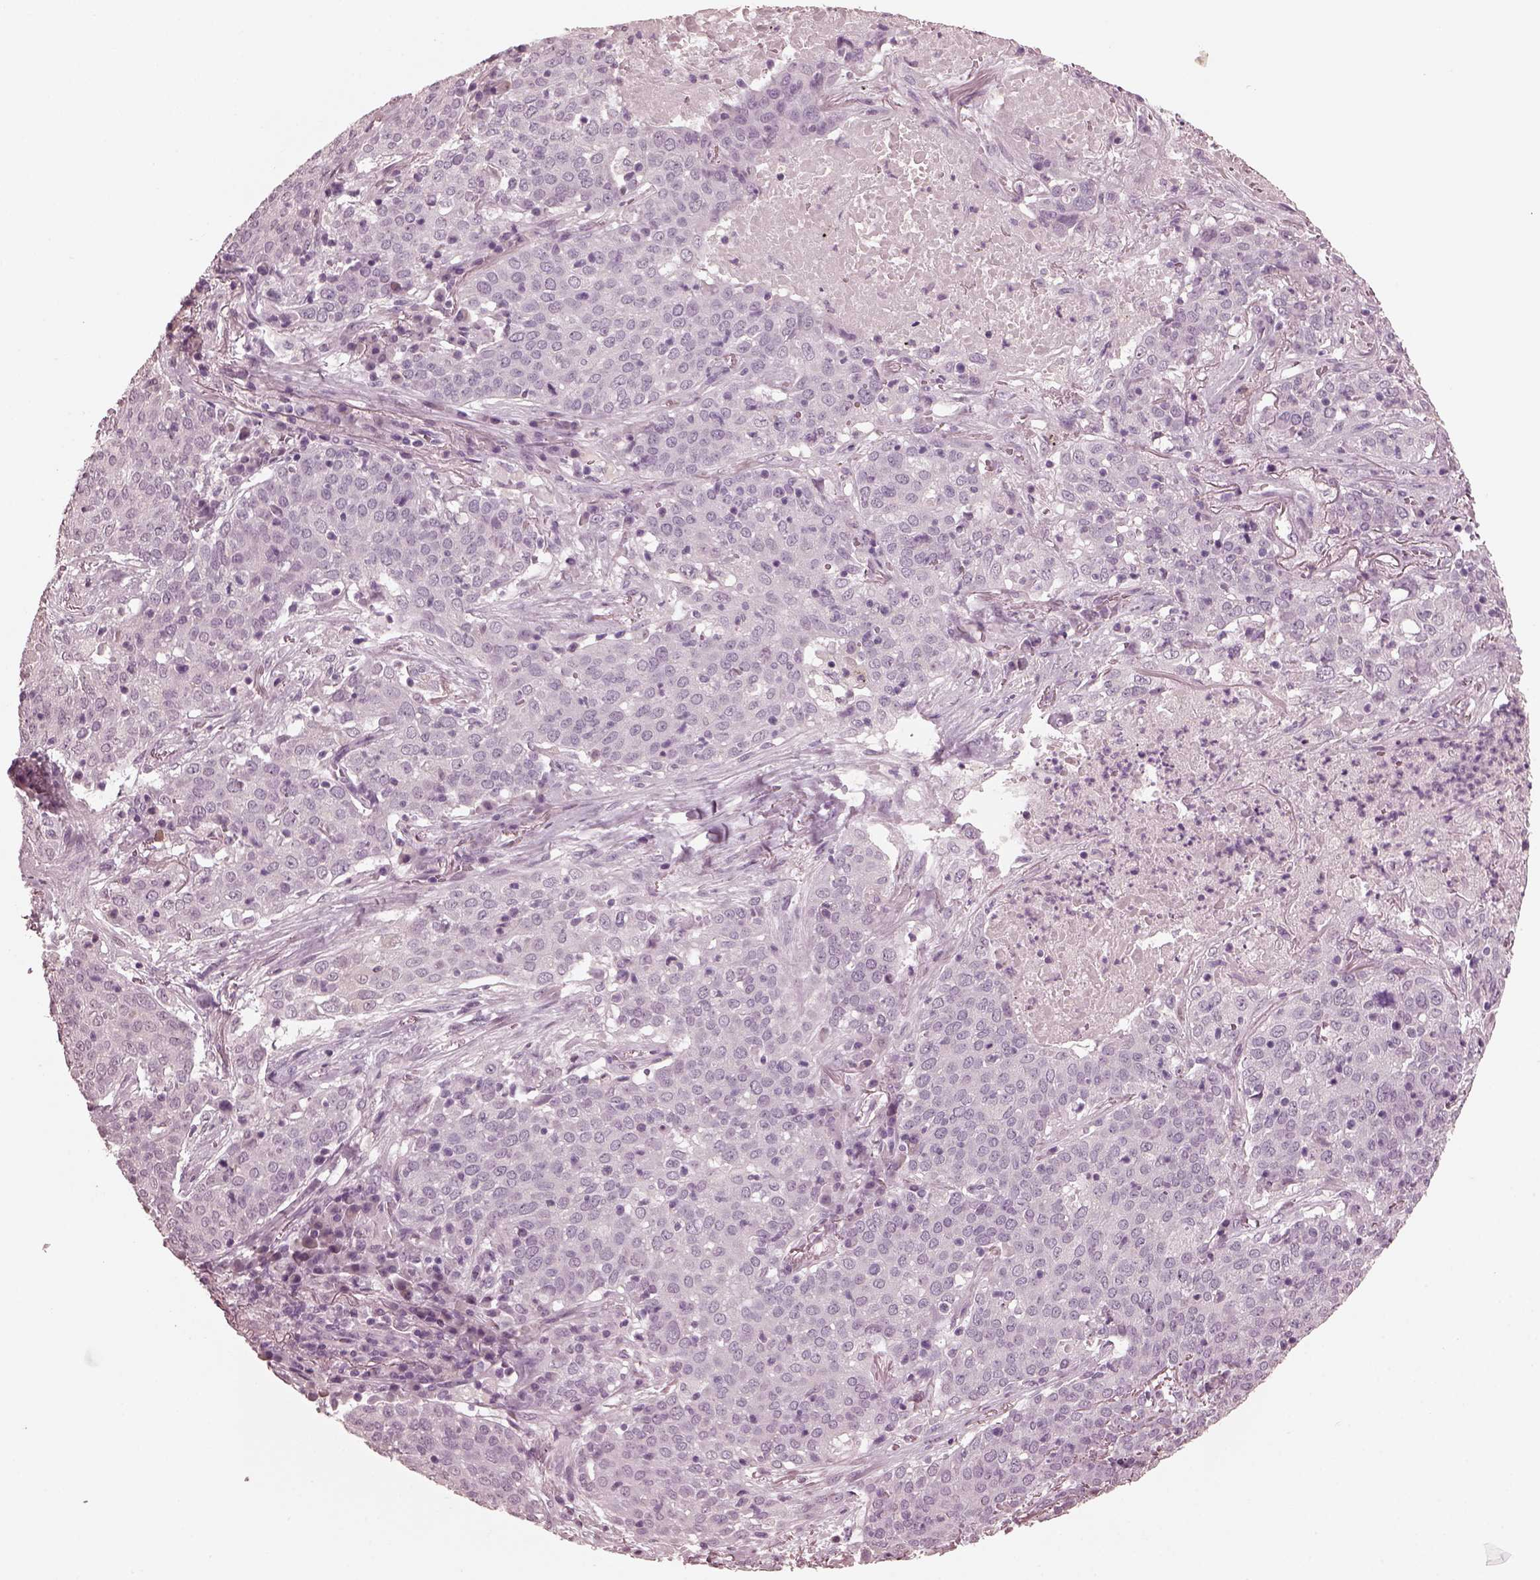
{"staining": {"intensity": "negative", "quantity": "none", "location": "none"}, "tissue": "lung cancer", "cell_type": "Tumor cells", "image_type": "cancer", "snomed": [{"axis": "morphology", "description": "Squamous cell carcinoma, NOS"}, {"axis": "topography", "description": "Lung"}], "caption": "This photomicrograph is of squamous cell carcinoma (lung) stained with IHC to label a protein in brown with the nuclei are counter-stained blue. There is no expression in tumor cells.", "gene": "CGA", "patient": {"sex": "male", "age": 82}}